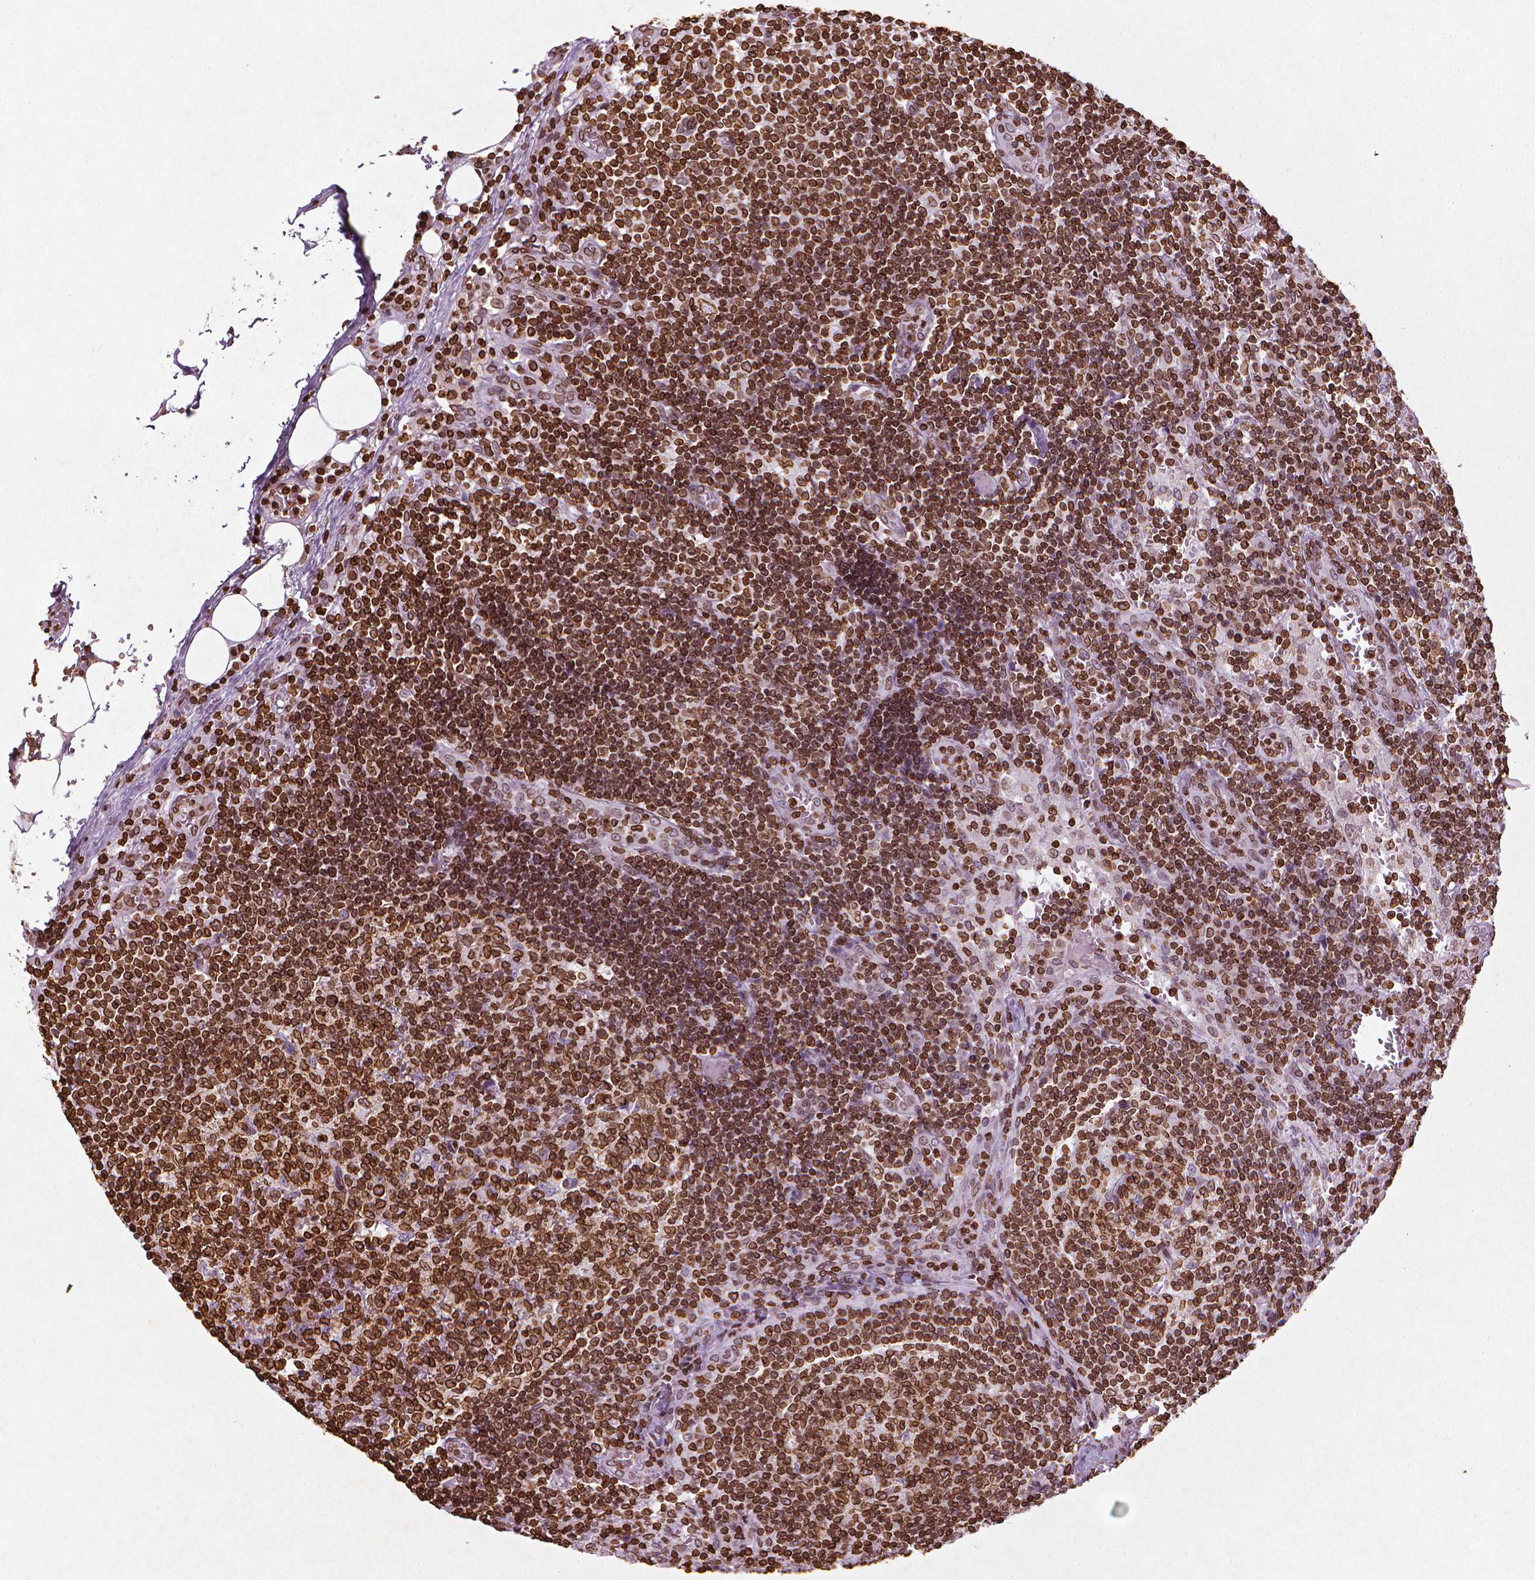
{"staining": {"intensity": "strong", "quantity": ">75%", "location": "cytoplasmic/membranous,nuclear"}, "tissue": "lymph node", "cell_type": "Germinal center cells", "image_type": "normal", "snomed": [{"axis": "morphology", "description": "Normal tissue, NOS"}, {"axis": "topography", "description": "Lymph node"}], "caption": "IHC image of benign human lymph node stained for a protein (brown), which shows high levels of strong cytoplasmic/membranous,nuclear staining in about >75% of germinal center cells.", "gene": "LMNB1", "patient": {"sex": "male", "age": 62}}